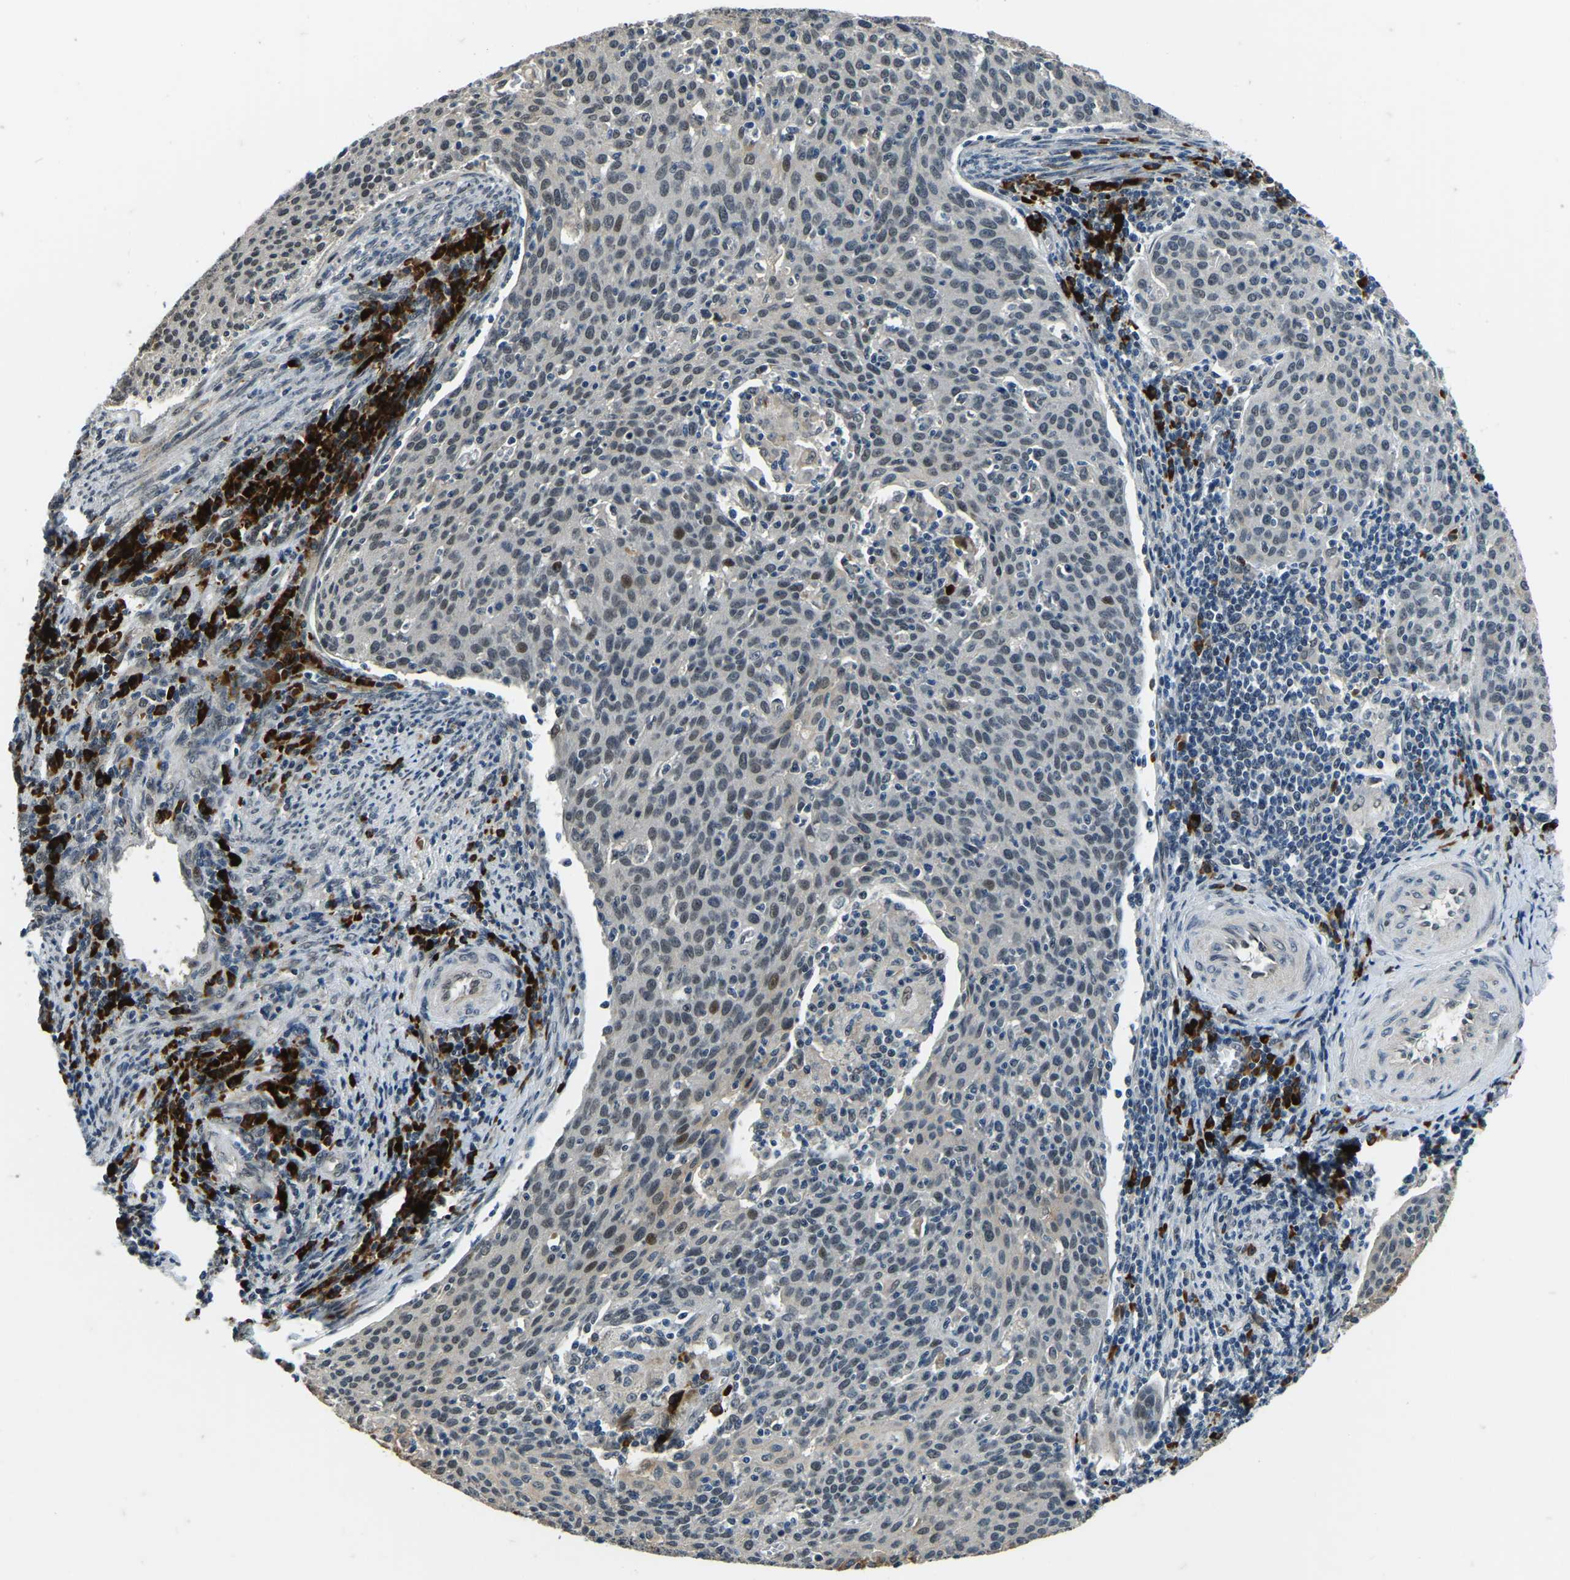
{"staining": {"intensity": "strong", "quantity": "<25%", "location": "nuclear"}, "tissue": "cervical cancer", "cell_type": "Tumor cells", "image_type": "cancer", "snomed": [{"axis": "morphology", "description": "Squamous cell carcinoma, NOS"}, {"axis": "topography", "description": "Cervix"}], "caption": "The photomicrograph displays a brown stain indicating the presence of a protein in the nuclear of tumor cells in cervical cancer.", "gene": "ING2", "patient": {"sex": "female", "age": 38}}